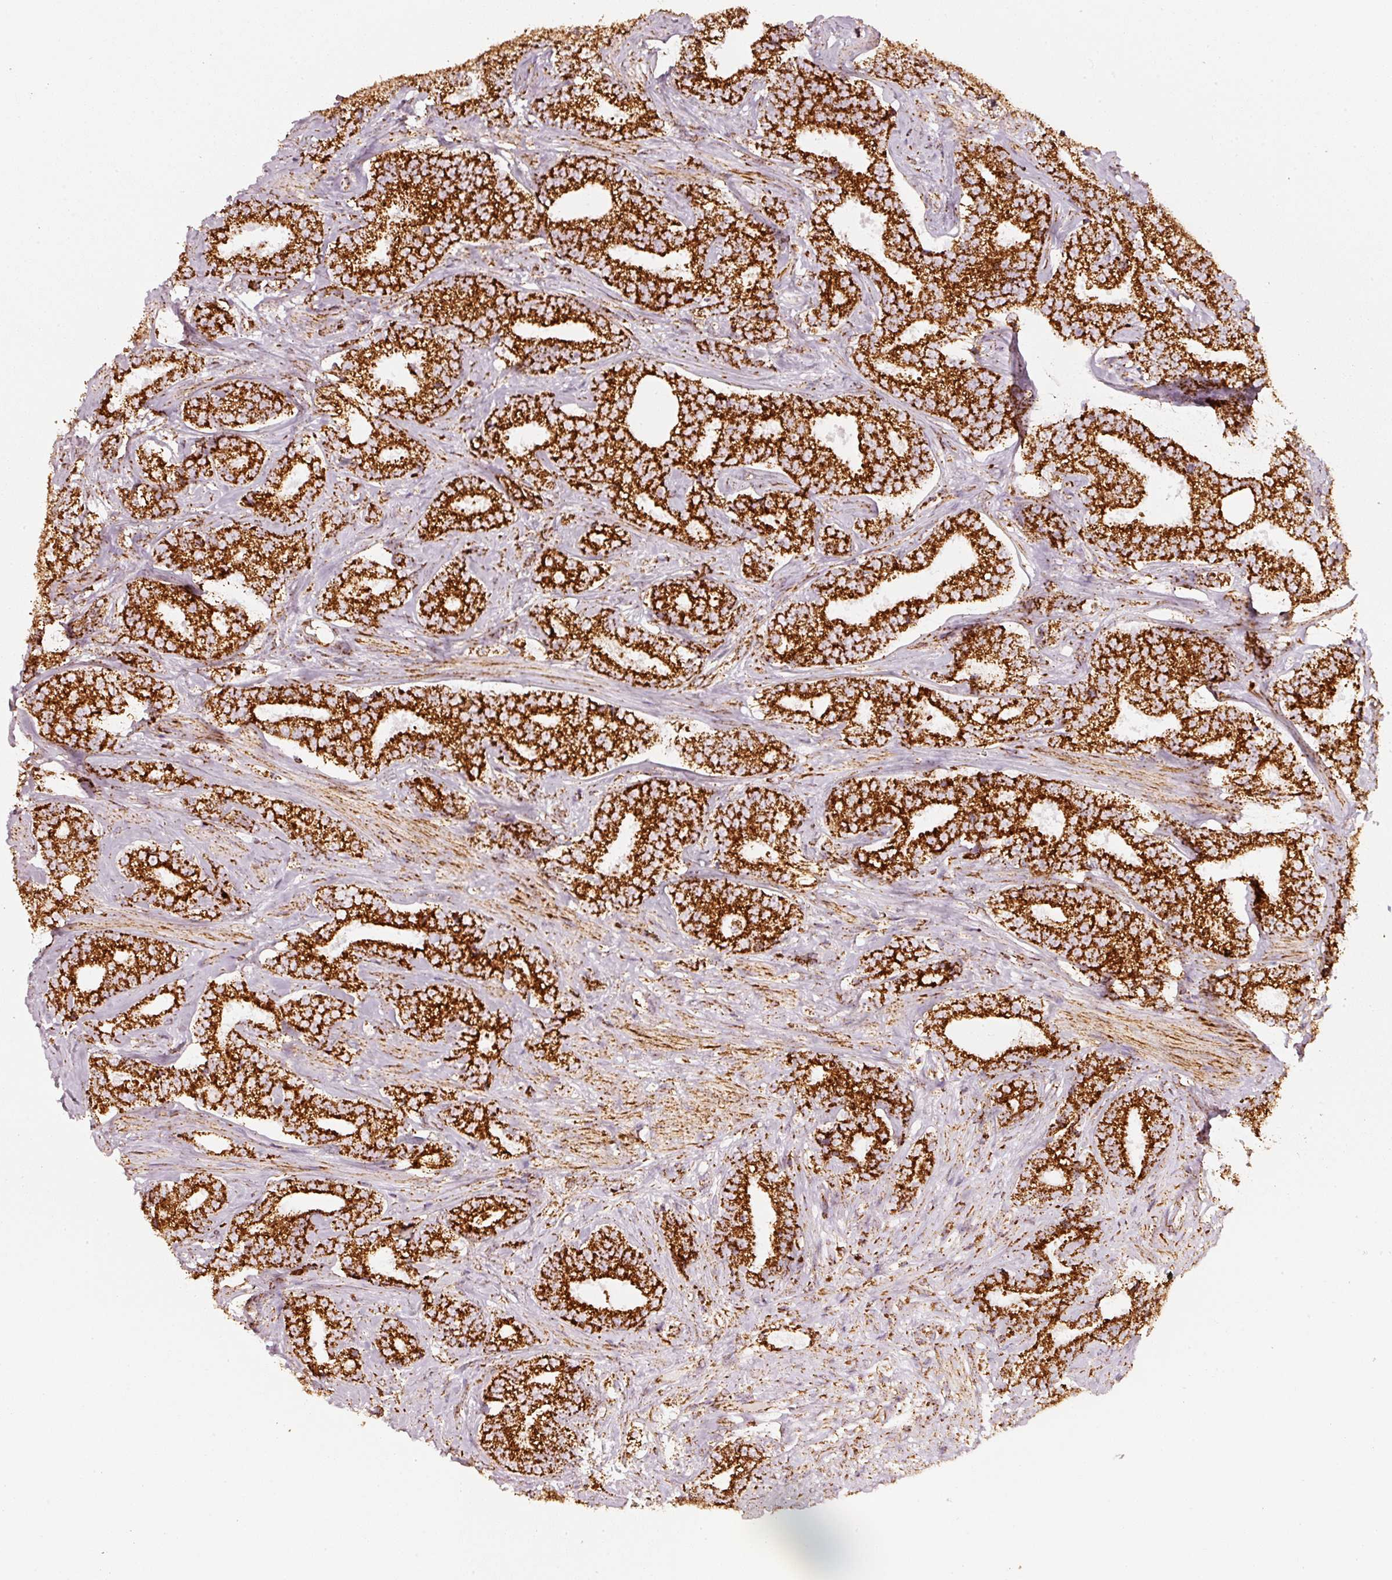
{"staining": {"intensity": "strong", "quantity": ">75%", "location": "cytoplasmic/membranous"}, "tissue": "prostate cancer", "cell_type": "Tumor cells", "image_type": "cancer", "snomed": [{"axis": "morphology", "description": "Adenocarcinoma, Low grade"}, {"axis": "topography", "description": "Prostate"}], "caption": "Prostate low-grade adenocarcinoma stained with a protein marker exhibits strong staining in tumor cells.", "gene": "UQCRC1", "patient": {"sex": "male", "age": 63}}